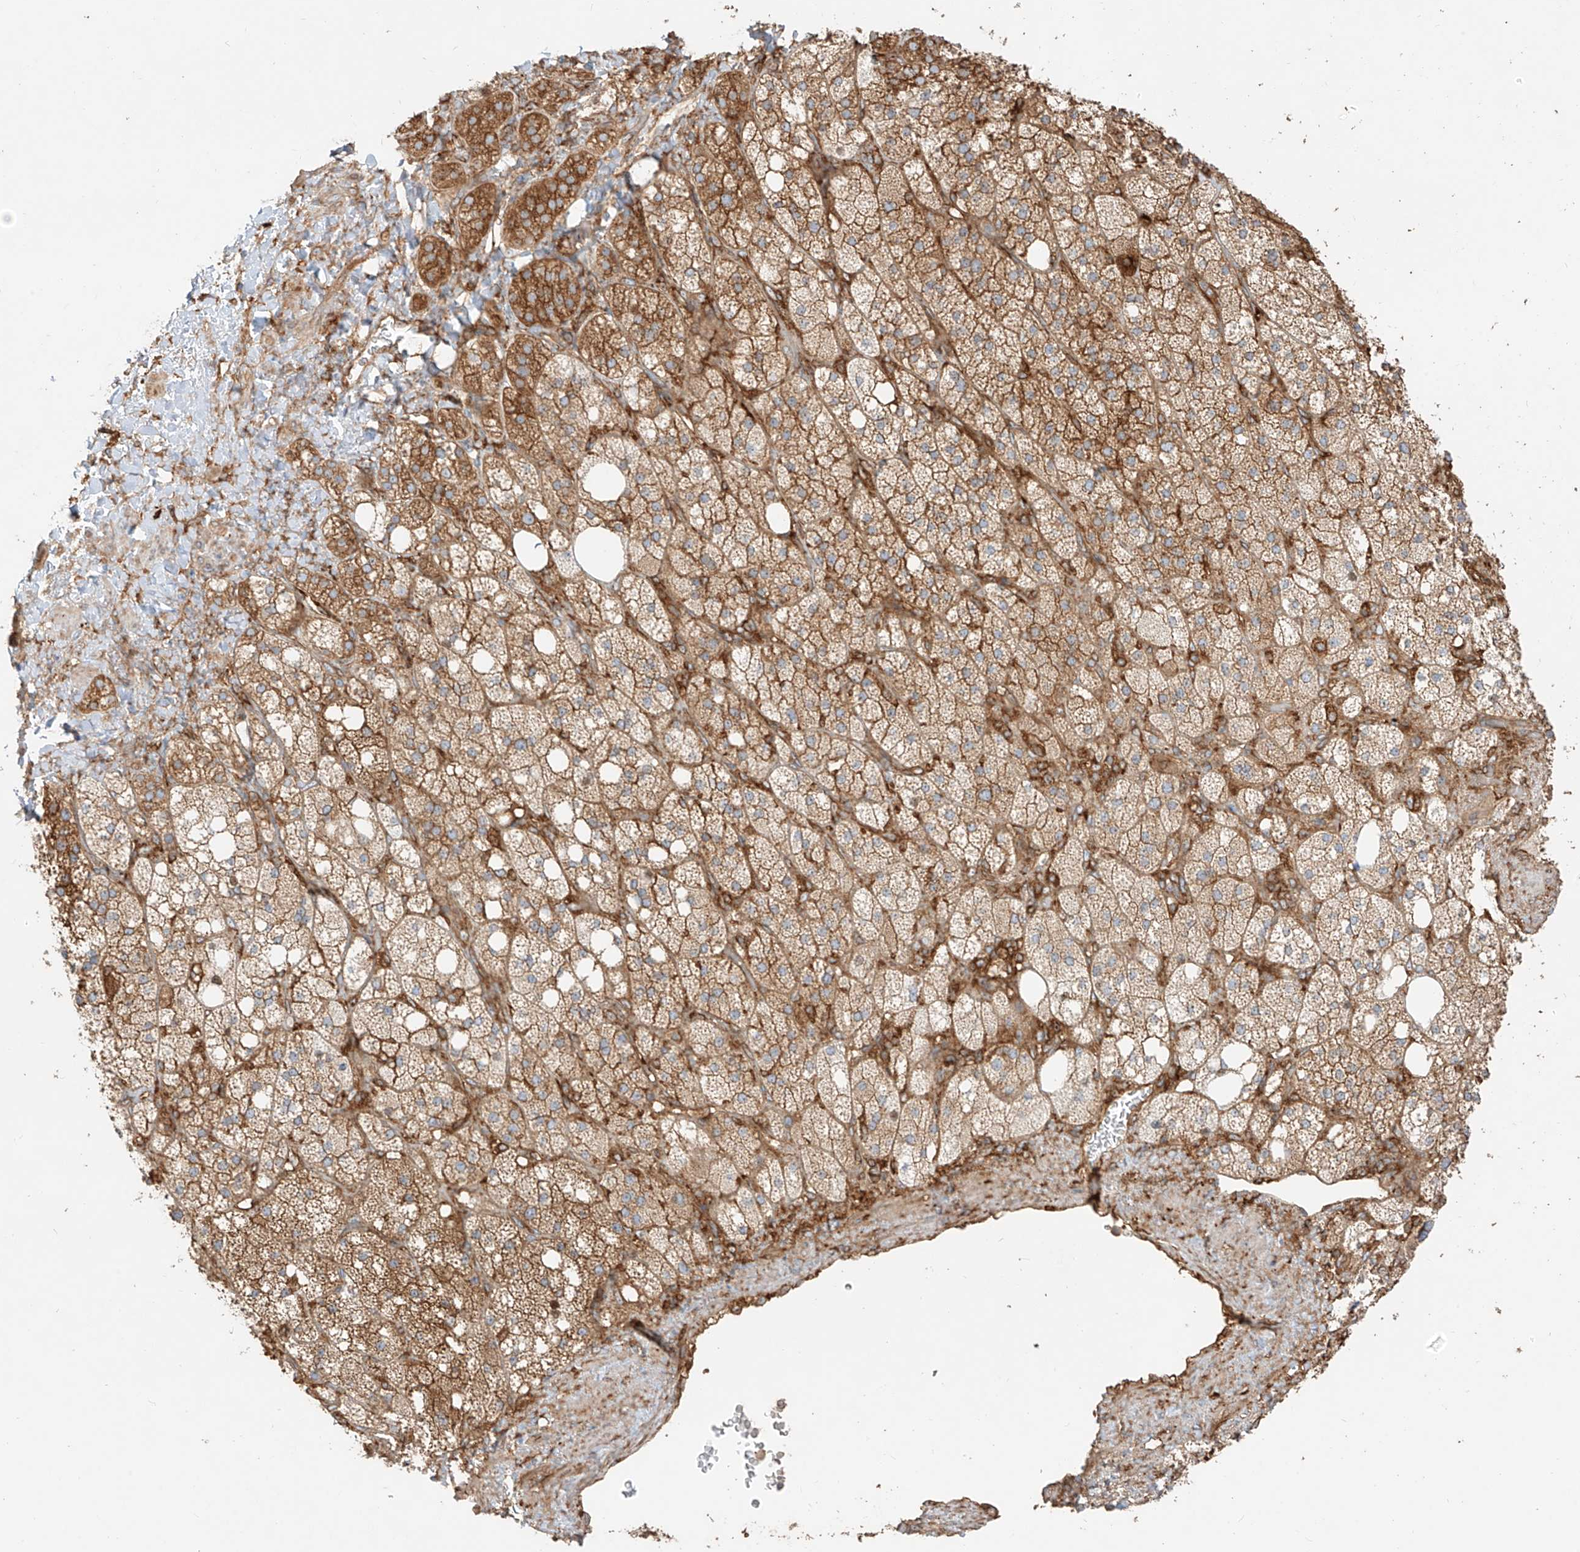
{"staining": {"intensity": "moderate", "quantity": ">75%", "location": "cytoplasmic/membranous"}, "tissue": "adrenal gland", "cell_type": "Glandular cells", "image_type": "normal", "snomed": [{"axis": "morphology", "description": "Normal tissue, NOS"}, {"axis": "topography", "description": "Adrenal gland"}], "caption": "Glandular cells display moderate cytoplasmic/membranous positivity in about >75% of cells in unremarkable adrenal gland.", "gene": "SNX9", "patient": {"sex": "male", "age": 61}}